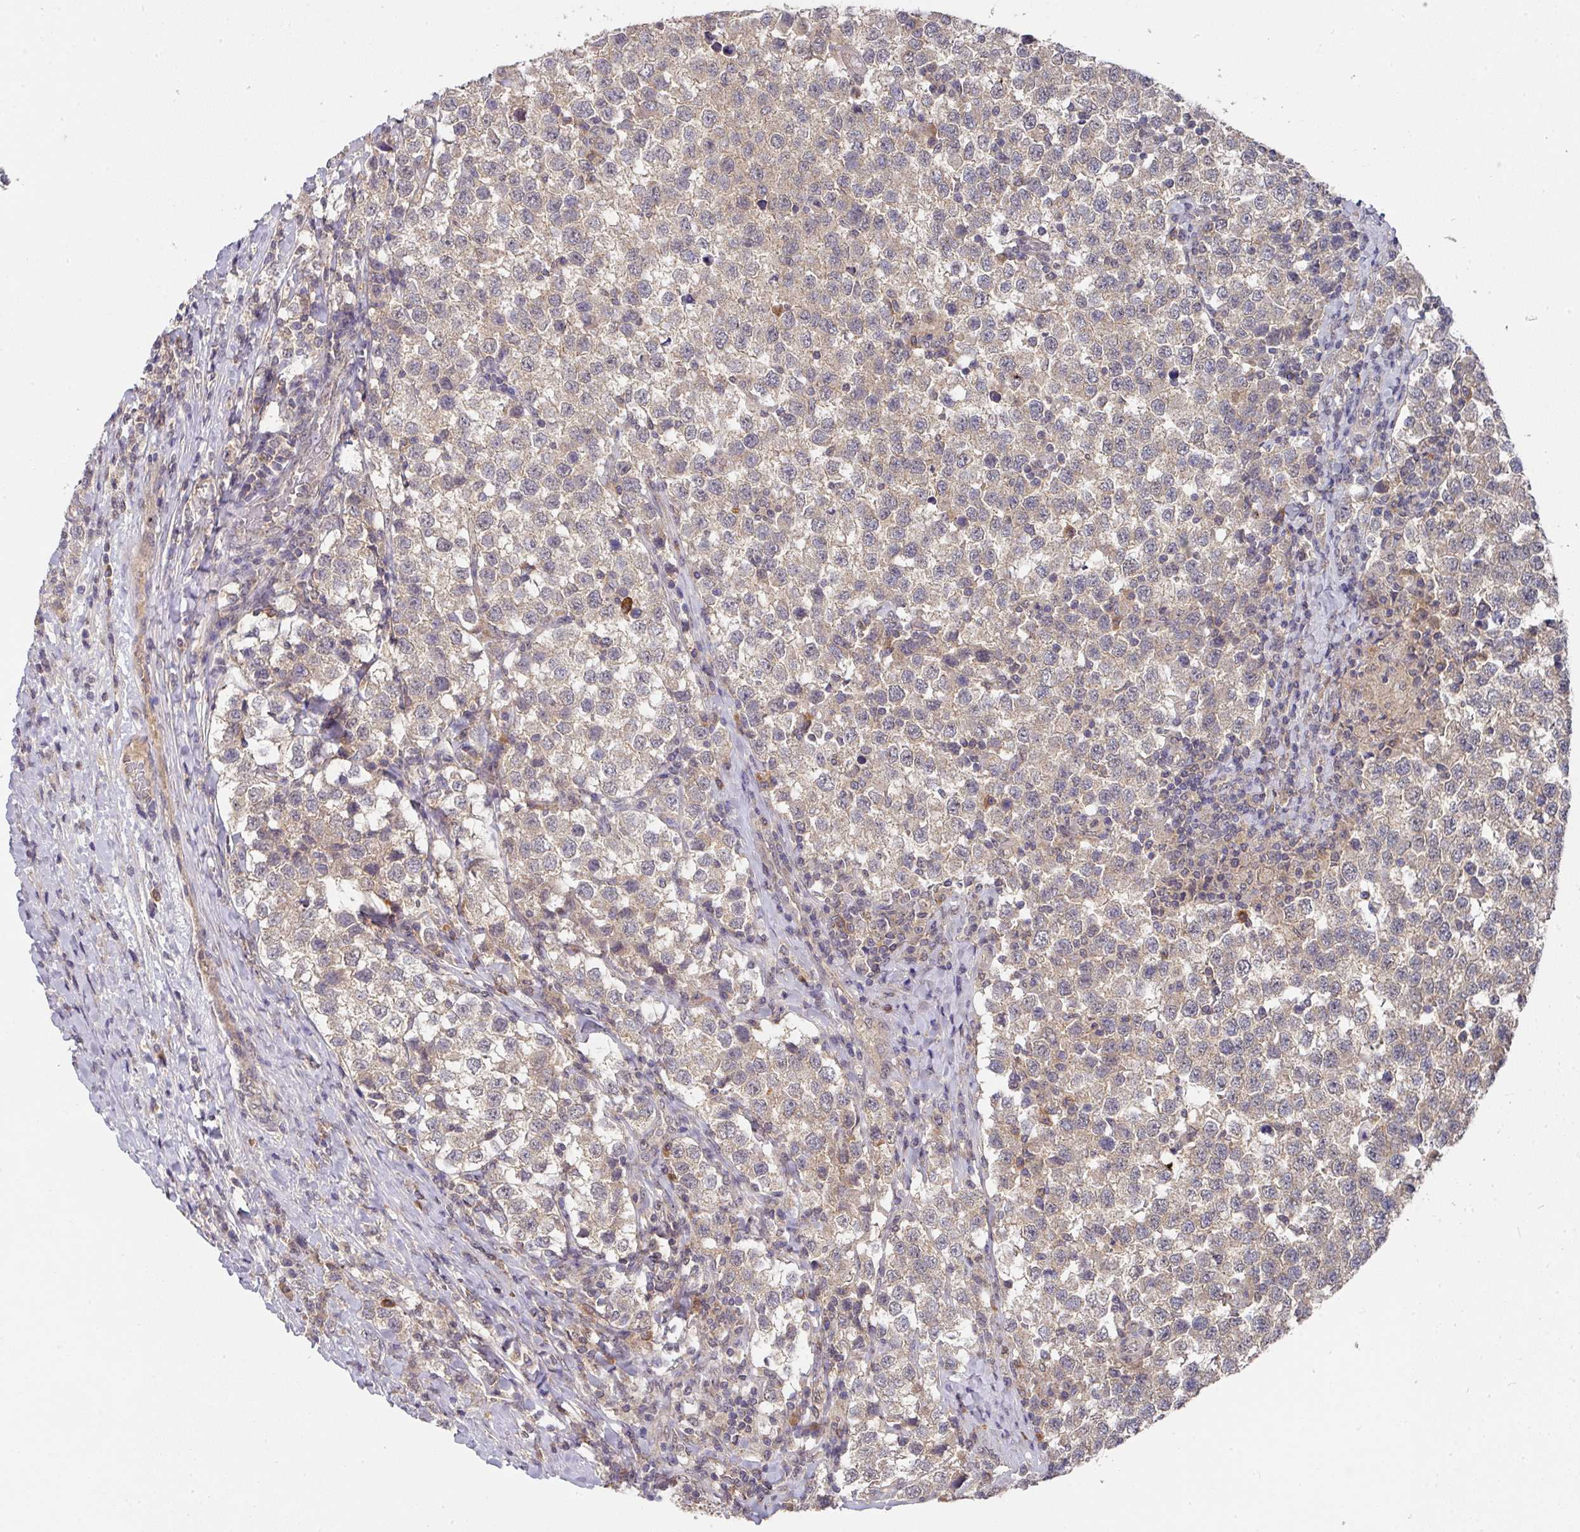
{"staining": {"intensity": "weak", "quantity": "25%-75%", "location": "cytoplasmic/membranous"}, "tissue": "testis cancer", "cell_type": "Tumor cells", "image_type": "cancer", "snomed": [{"axis": "morphology", "description": "Seminoma, NOS"}, {"axis": "topography", "description": "Testis"}], "caption": "About 25%-75% of tumor cells in human testis cancer (seminoma) exhibit weak cytoplasmic/membranous protein expression as visualized by brown immunohistochemical staining.", "gene": "EXTL3", "patient": {"sex": "male", "age": 34}}